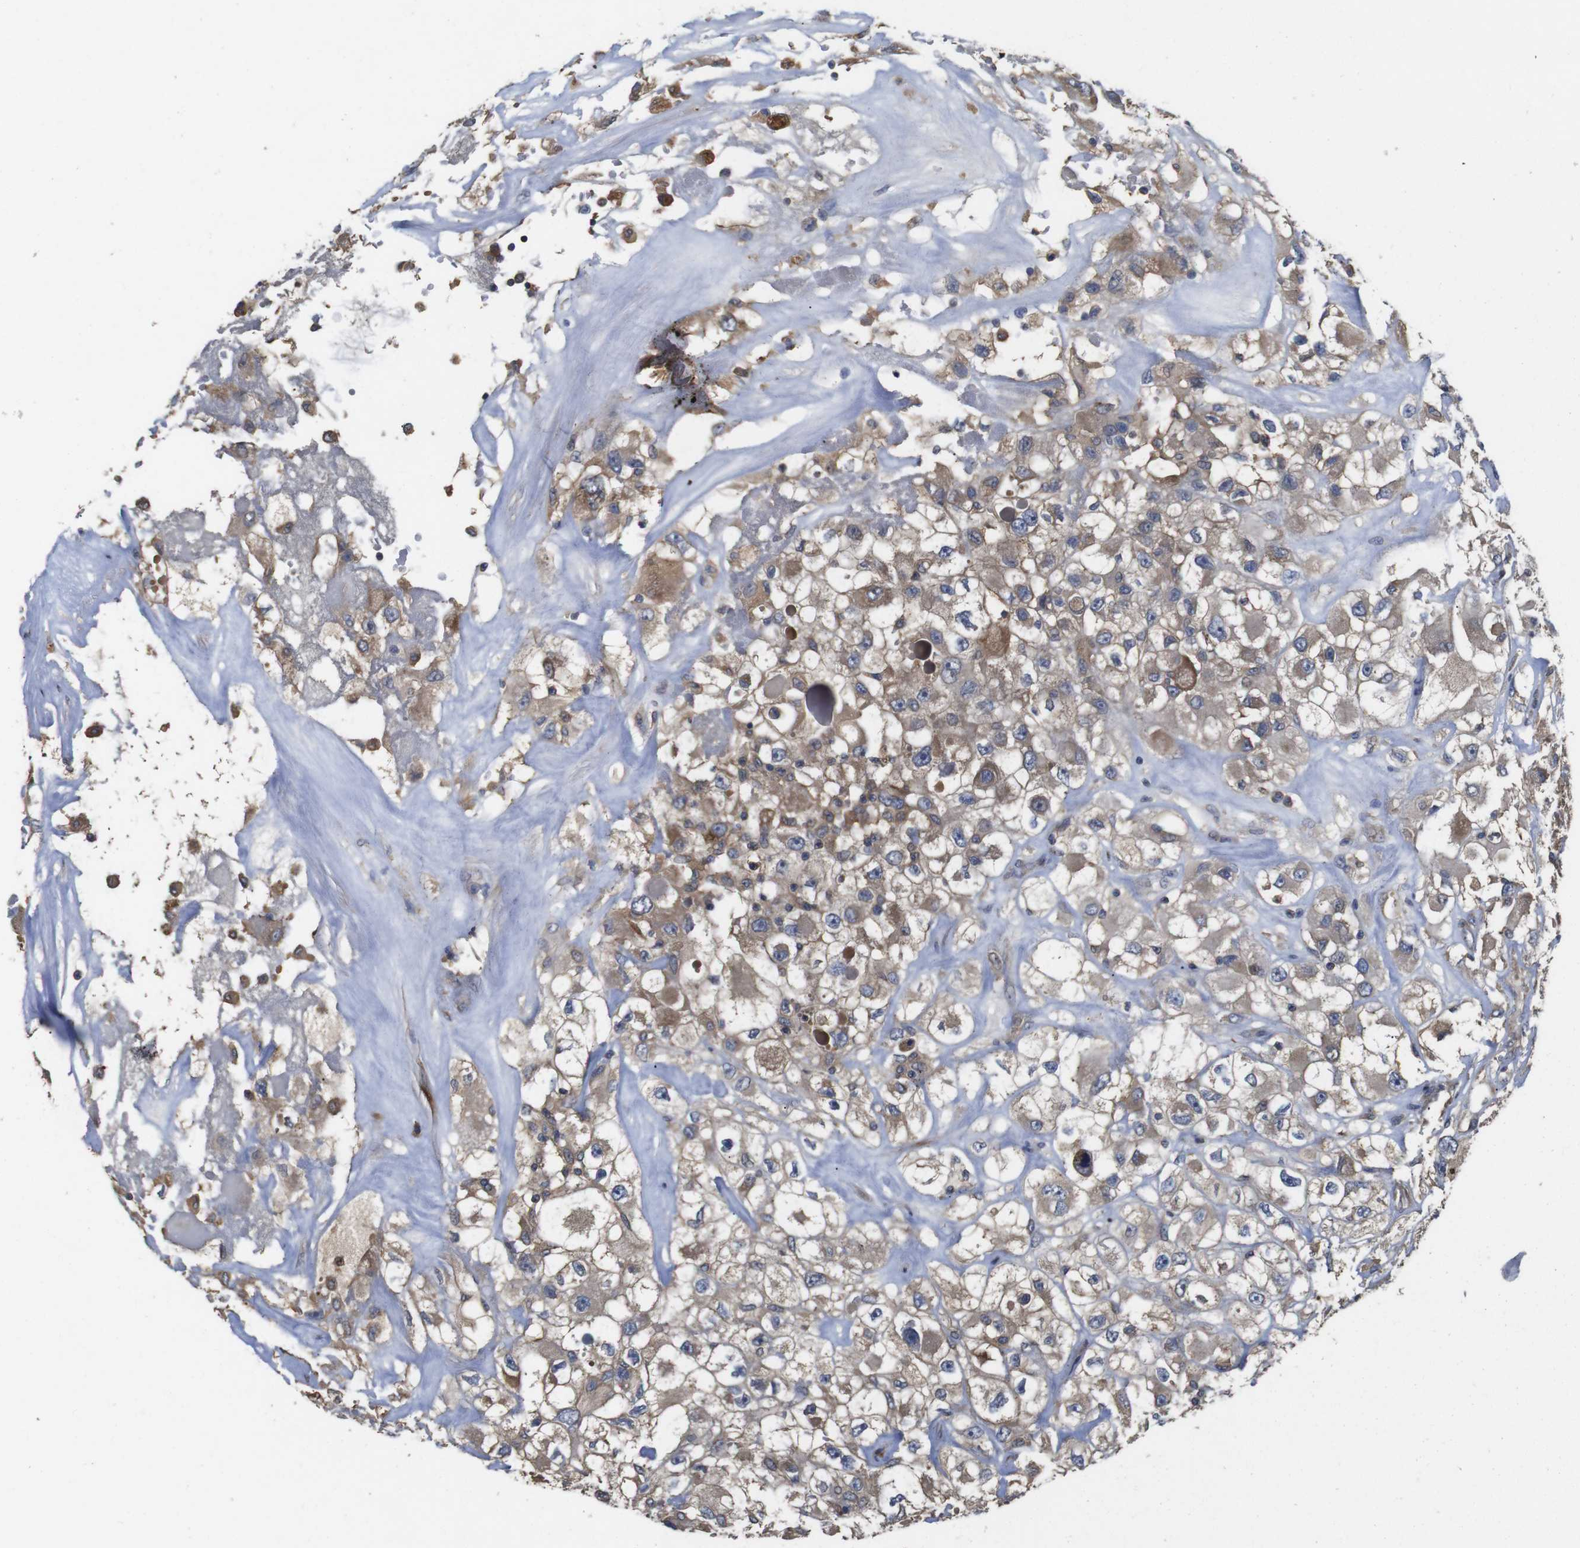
{"staining": {"intensity": "moderate", "quantity": "<25%", "location": "cytoplasmic/membranous"}, "tissue": "renal cancer", "cell_type": "Tumor cells", "image_type": "cancer", "snomed": [{"axis": "morphology", "description": "Adenocarcinoma, NOS"}, {"axis": "topography", "description": "Kidney"}], "caption": "A micrograph showing moderate cytoplasmic/membranous positivity in approximately <25% of tumor cells in adenocarcinoma (renal), as visualized by brown immunohistochemical staining.", "gene": "ARHGAP24", "patient": {"sex": "female", "age": 52}}